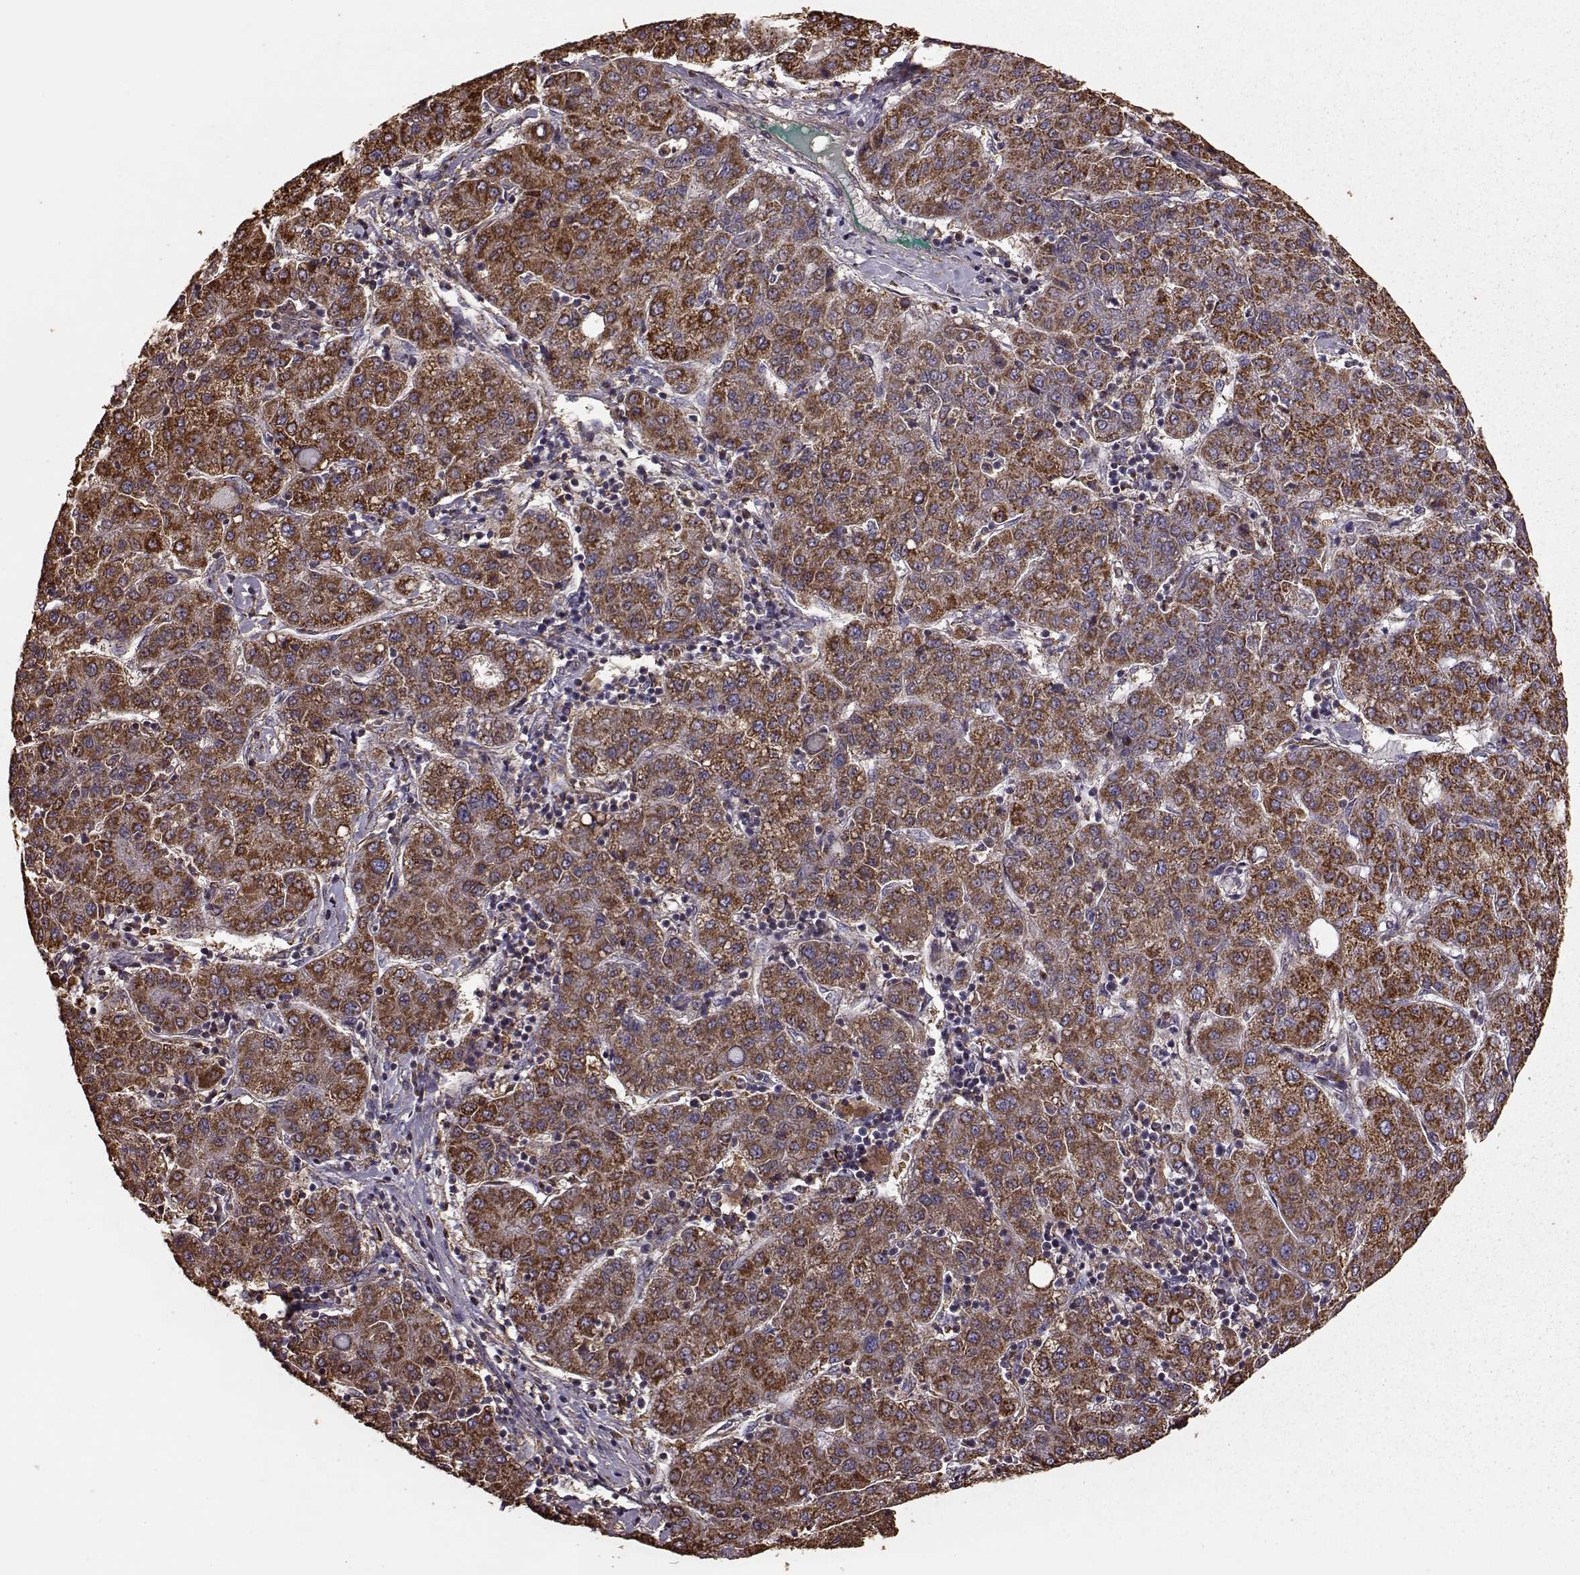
{"staining": {"intensity": "strong", "quantity": ">75%", "location": "cytoplasmic/membranous"}, "tissue": "liver cancer", "cell_type": "Tumor cells", "image_type": "cancer", "snomed": [{"axis": "morphology", "description": "Carcinoma, Hepatocellular, NOS"}, {"axis": "topography", "description": "Liver"}], "caption": "Human hepatocellular carcinoma (liver) stained with a brown dye demonstrates strong cytoplasmic/membranous positive positivity in about >75% of tumor cells.", "gene": "PTGES2", "patient": {"sex": "male", "age": 65}}